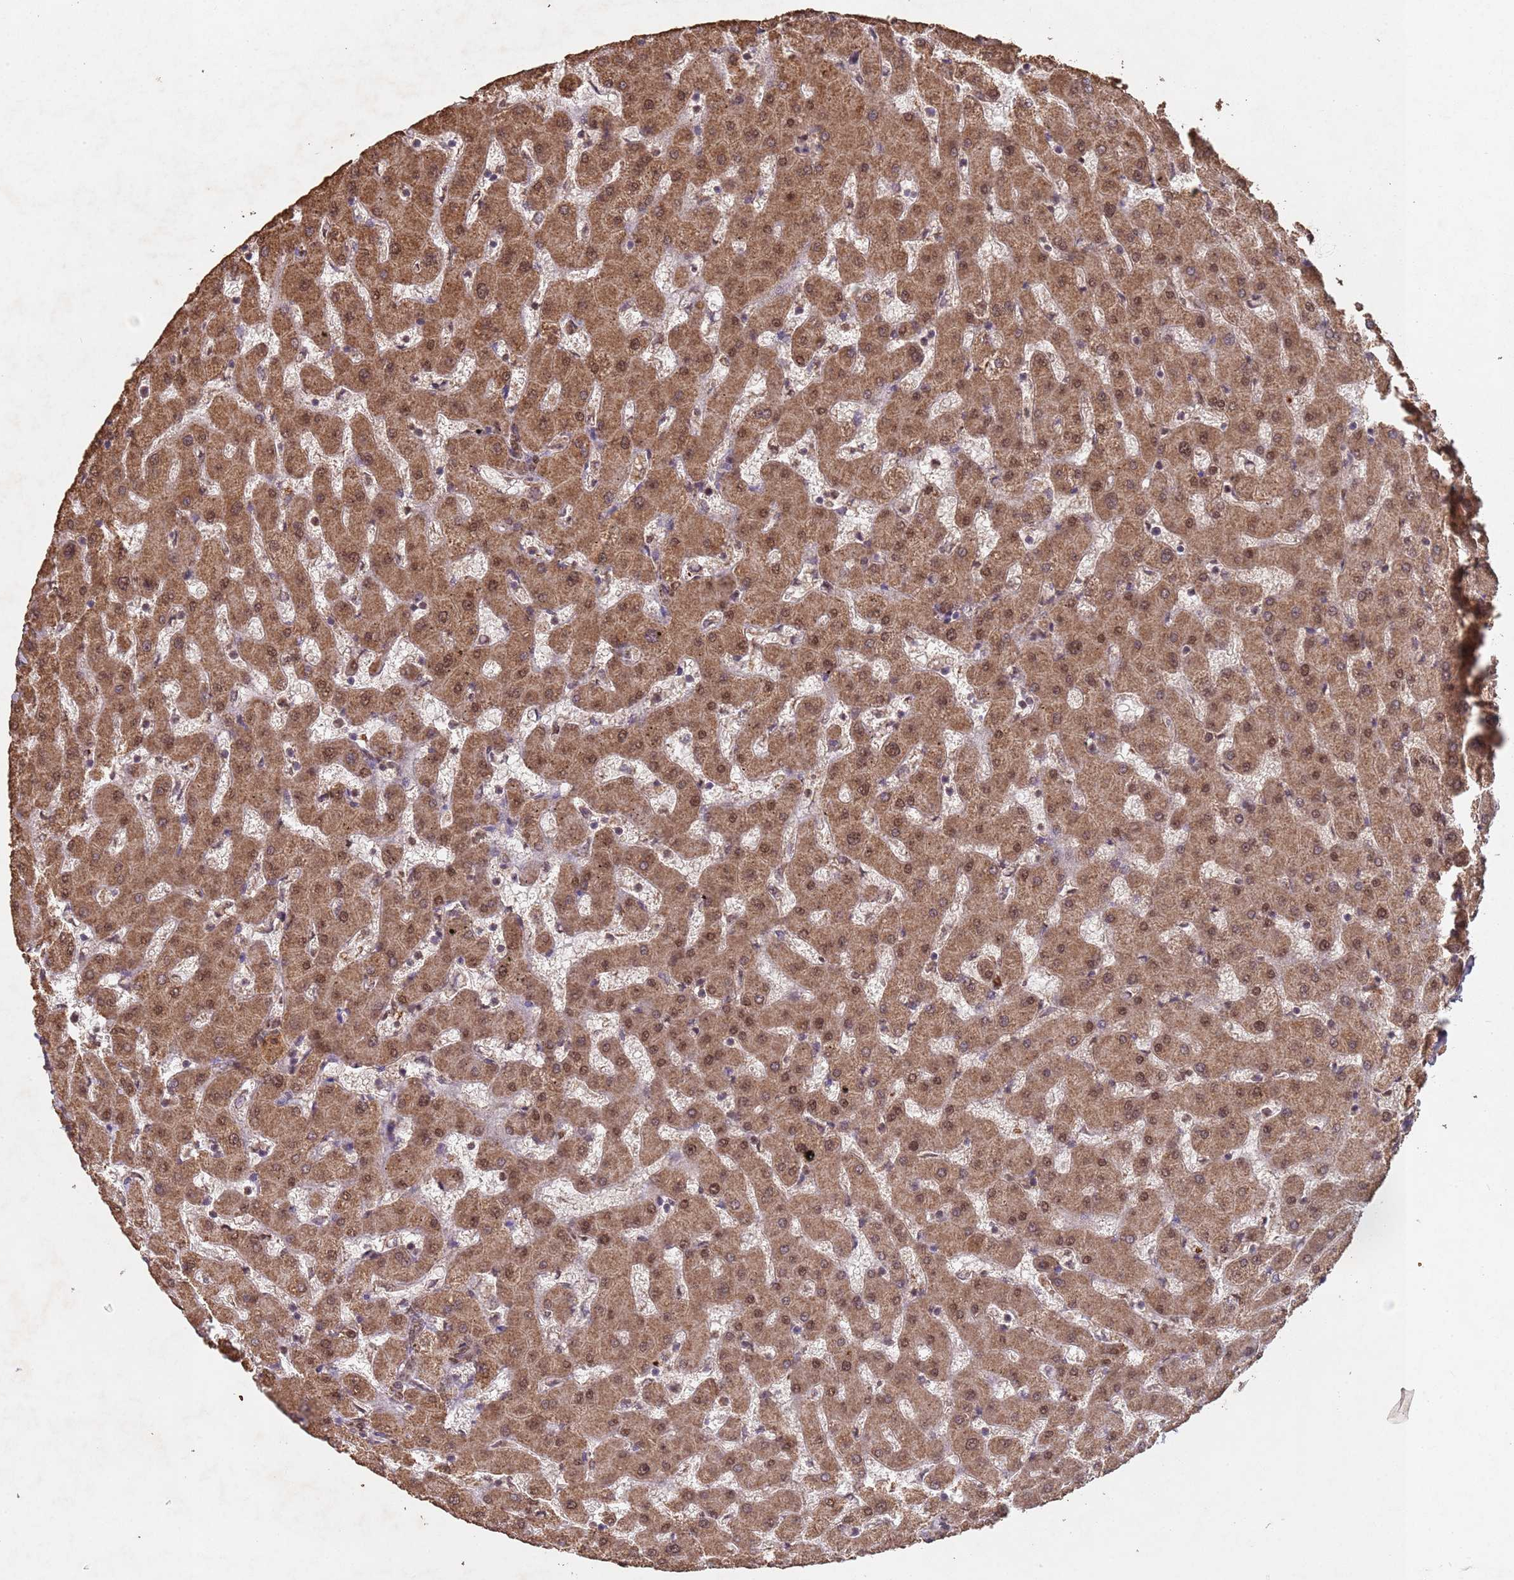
{"staining": {"intensity": "moderate", "quantity": ">75%", "location": "cytoplasmic/membranous,nuclear"}, "tissue": "liver", "cell_type": "Cholangiocytes", "image_type": "normal", "snomed": [{"axis": "morphology", "description": "Normal tissue, NOS"}, {"axis": "topography", "description": "Liver"}], "caption": "DAB (3,3'-diaminobenzidine) immunohistochemical staining of benign human liver demonstrates moderate cytoplasmic/membranous,nuclear protein expression in about >75% of cholangiocytes. (DAB (3,3'-diaminobenzidine) IHC with brightfield microscopy, high magnification).", "gene": "HDAC10", "patient": {"sex": "female", "age": 63}}